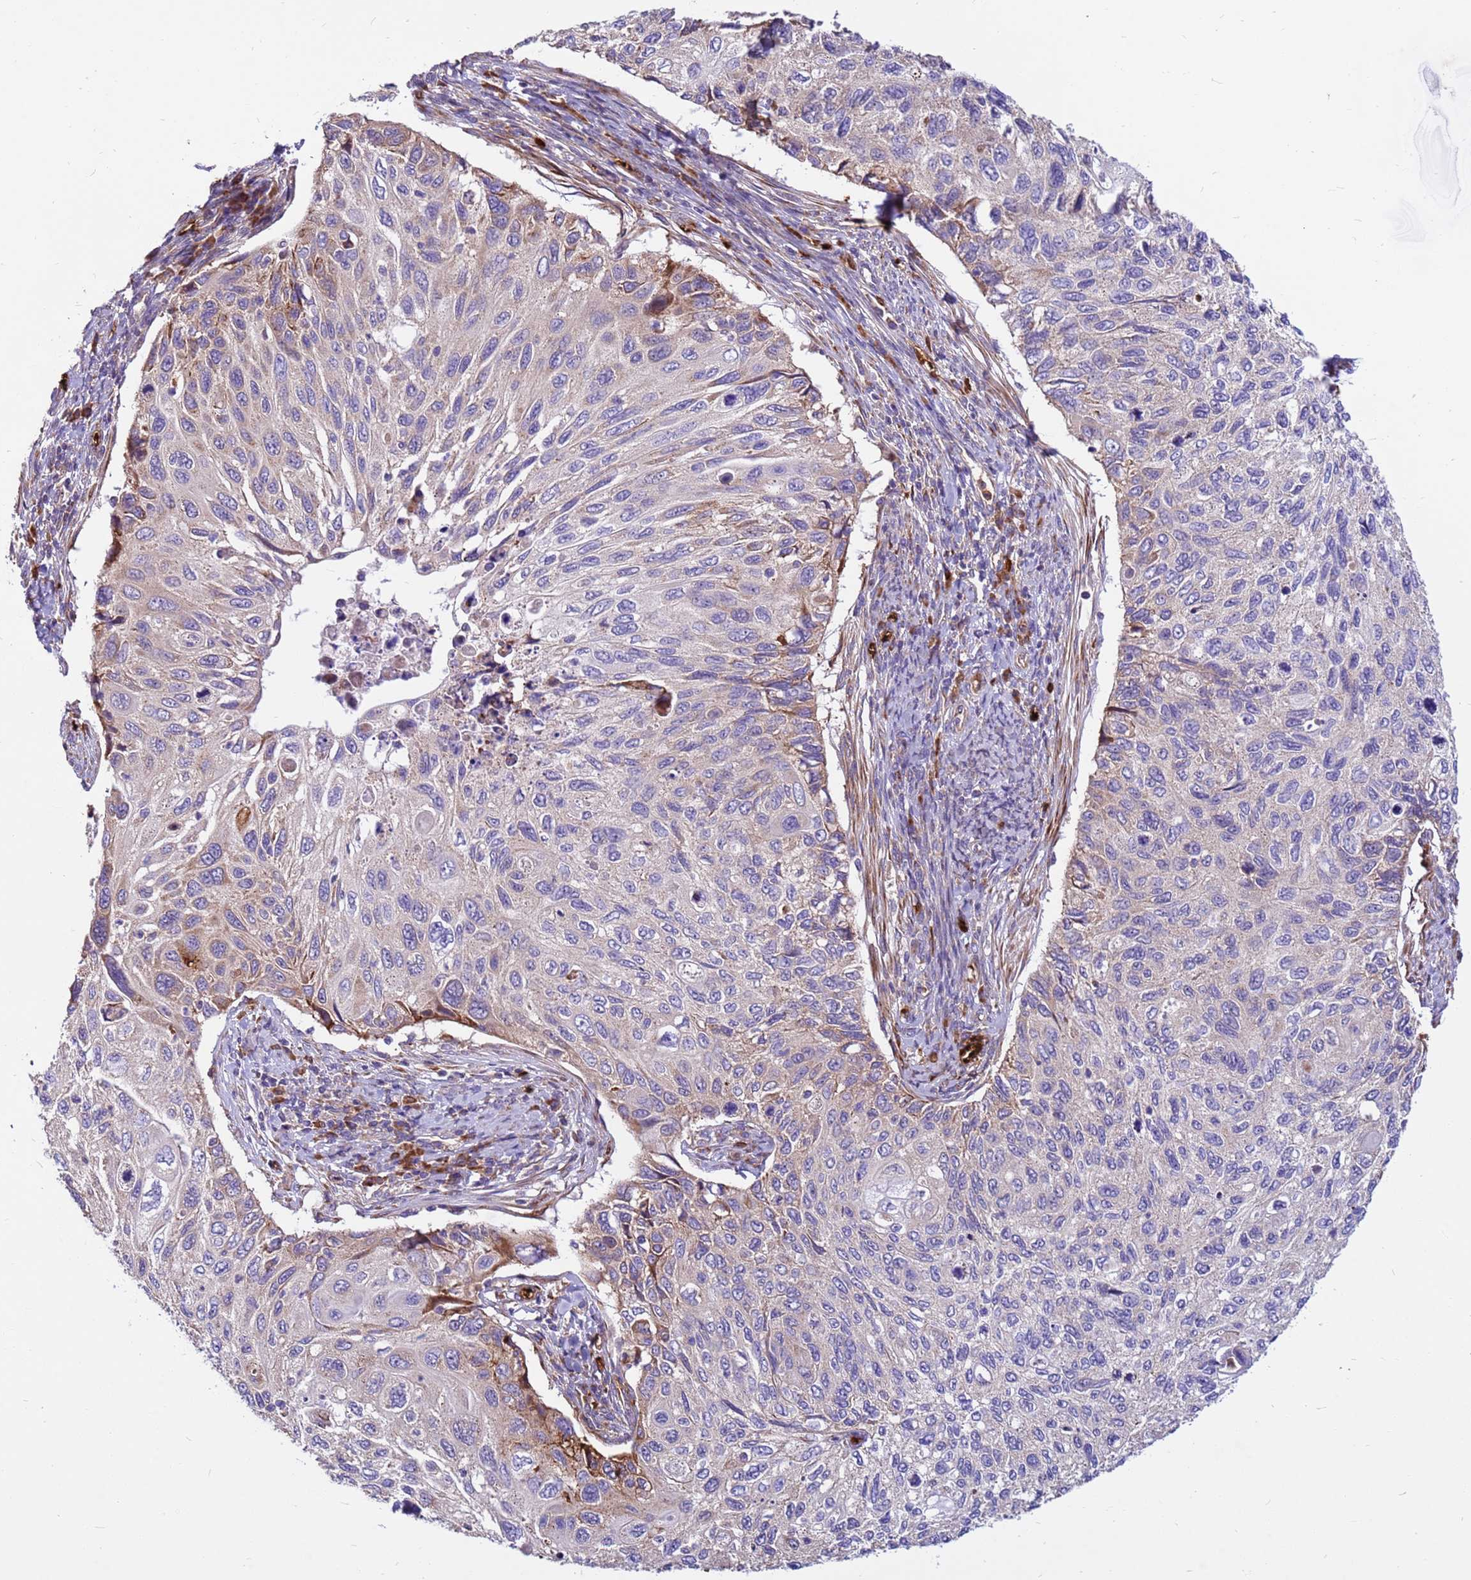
{"staining": {"intensity": "moderate", "quantity": "<25%", "location": "cytoplasmic/membranous"}, "tissue": "cervical cancer", "cell_type": "Tumor cells", "image_type": "cancer", "snomed": [{"axis": "morphology", "description": "Squamous cell carcinoma, NOS"}, {"axis": "topography", "description": "Cervix"}], "caption": "Moderate cytoplasmic/membranous protein expression is identified in about <25% of tumor cells in cervical cancer (squamous cell carcinoma).", "gene": "ZNF669", "patient": {"sex": "female", "age": 70}}